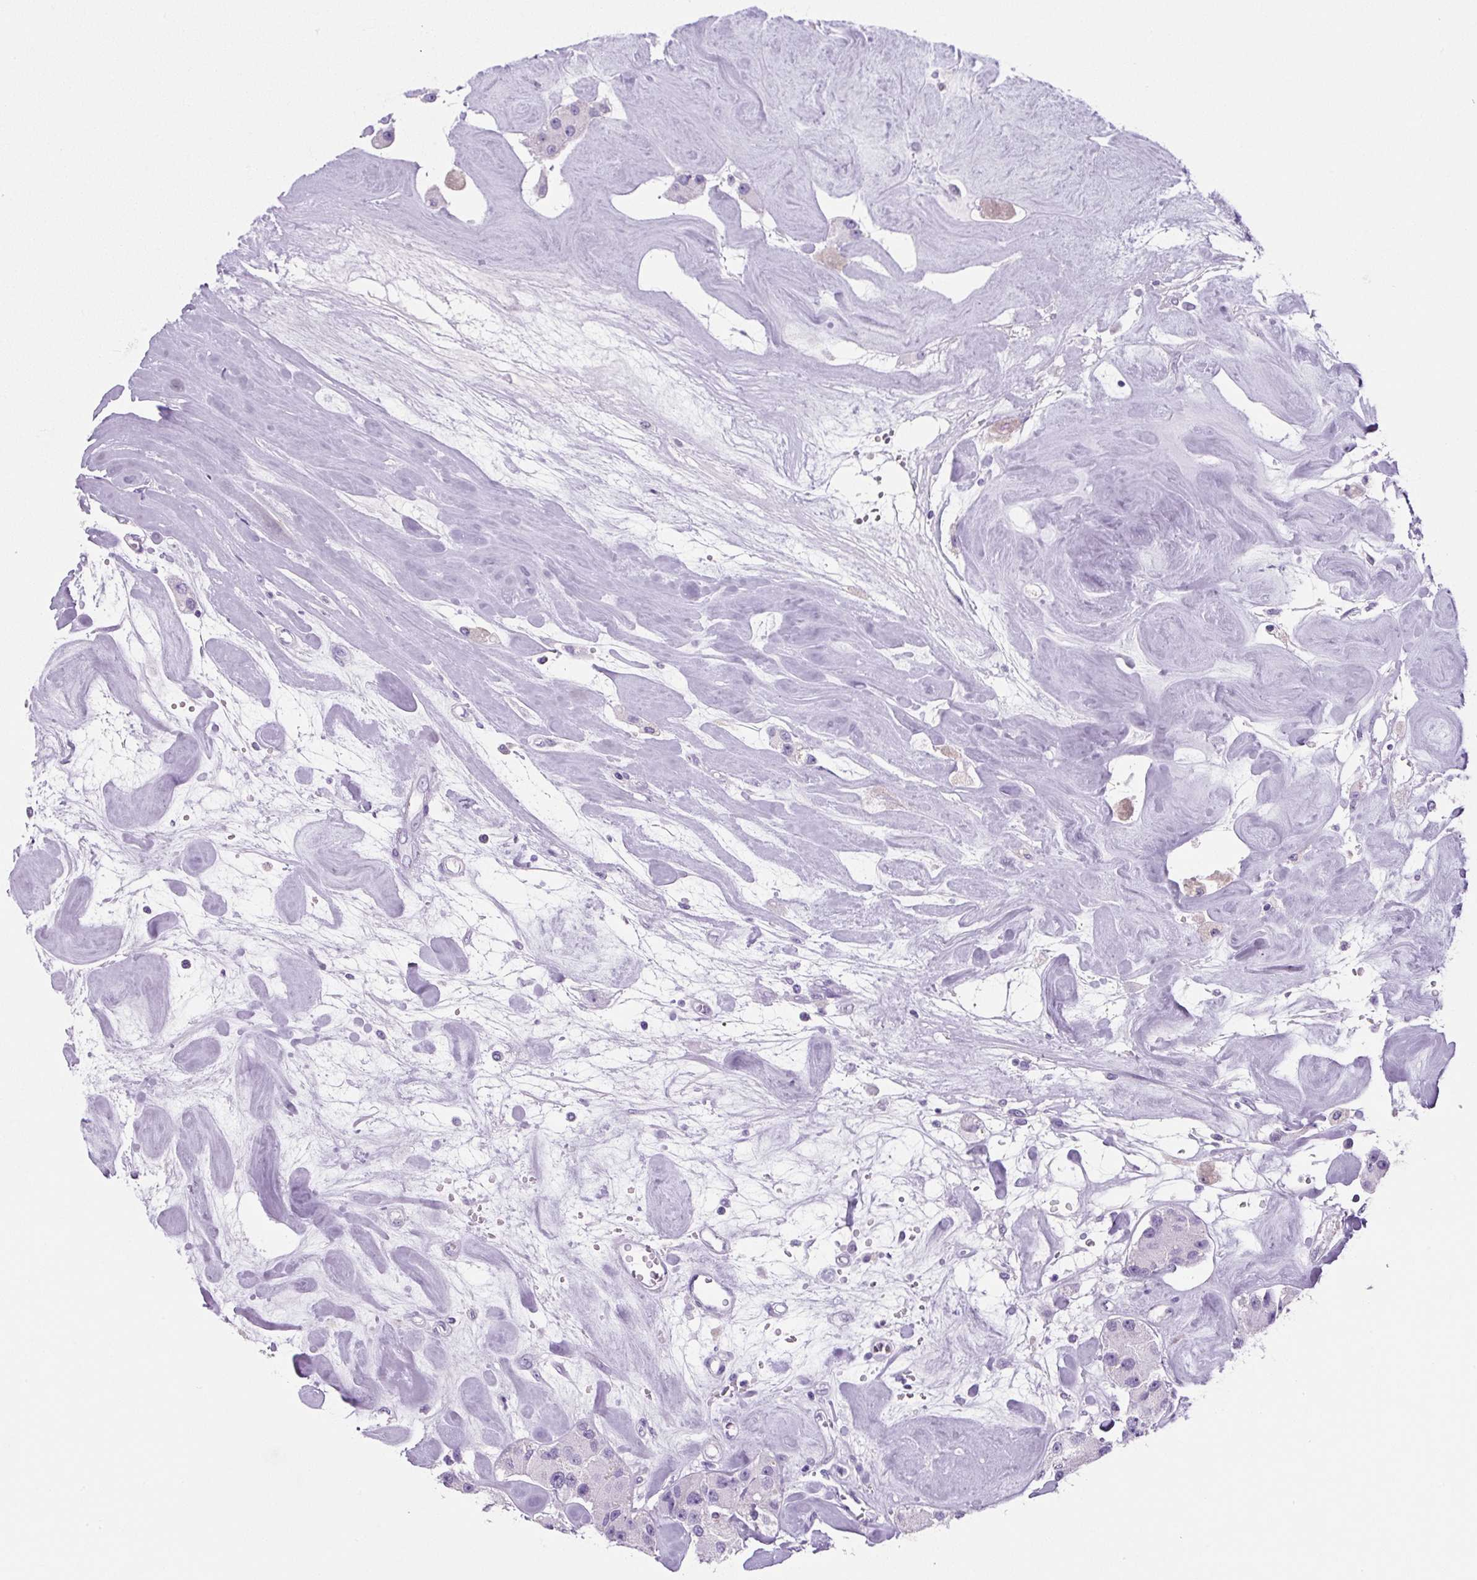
{"staining": {"intensity": "negative", "quantity": "none", "location": "none"}, "tissue": "carcinoid", "cell_type": "Tumor cells", "image_type": "cancer", "snomed": [{"axis": "morphology", "description": "Carcinoid, malignant, NOS"}, {"axis": "topography", "description": "Pancreas"}], "caption": "Carcinoid was stained to show a protein in brown. There is no significant expression in tumor cells. (DAB immunohistochemistry visualized using brightfield microscopy, high magnification).", "gene": "PRRT1", "patient": {"sex": "male", "age": 41}}